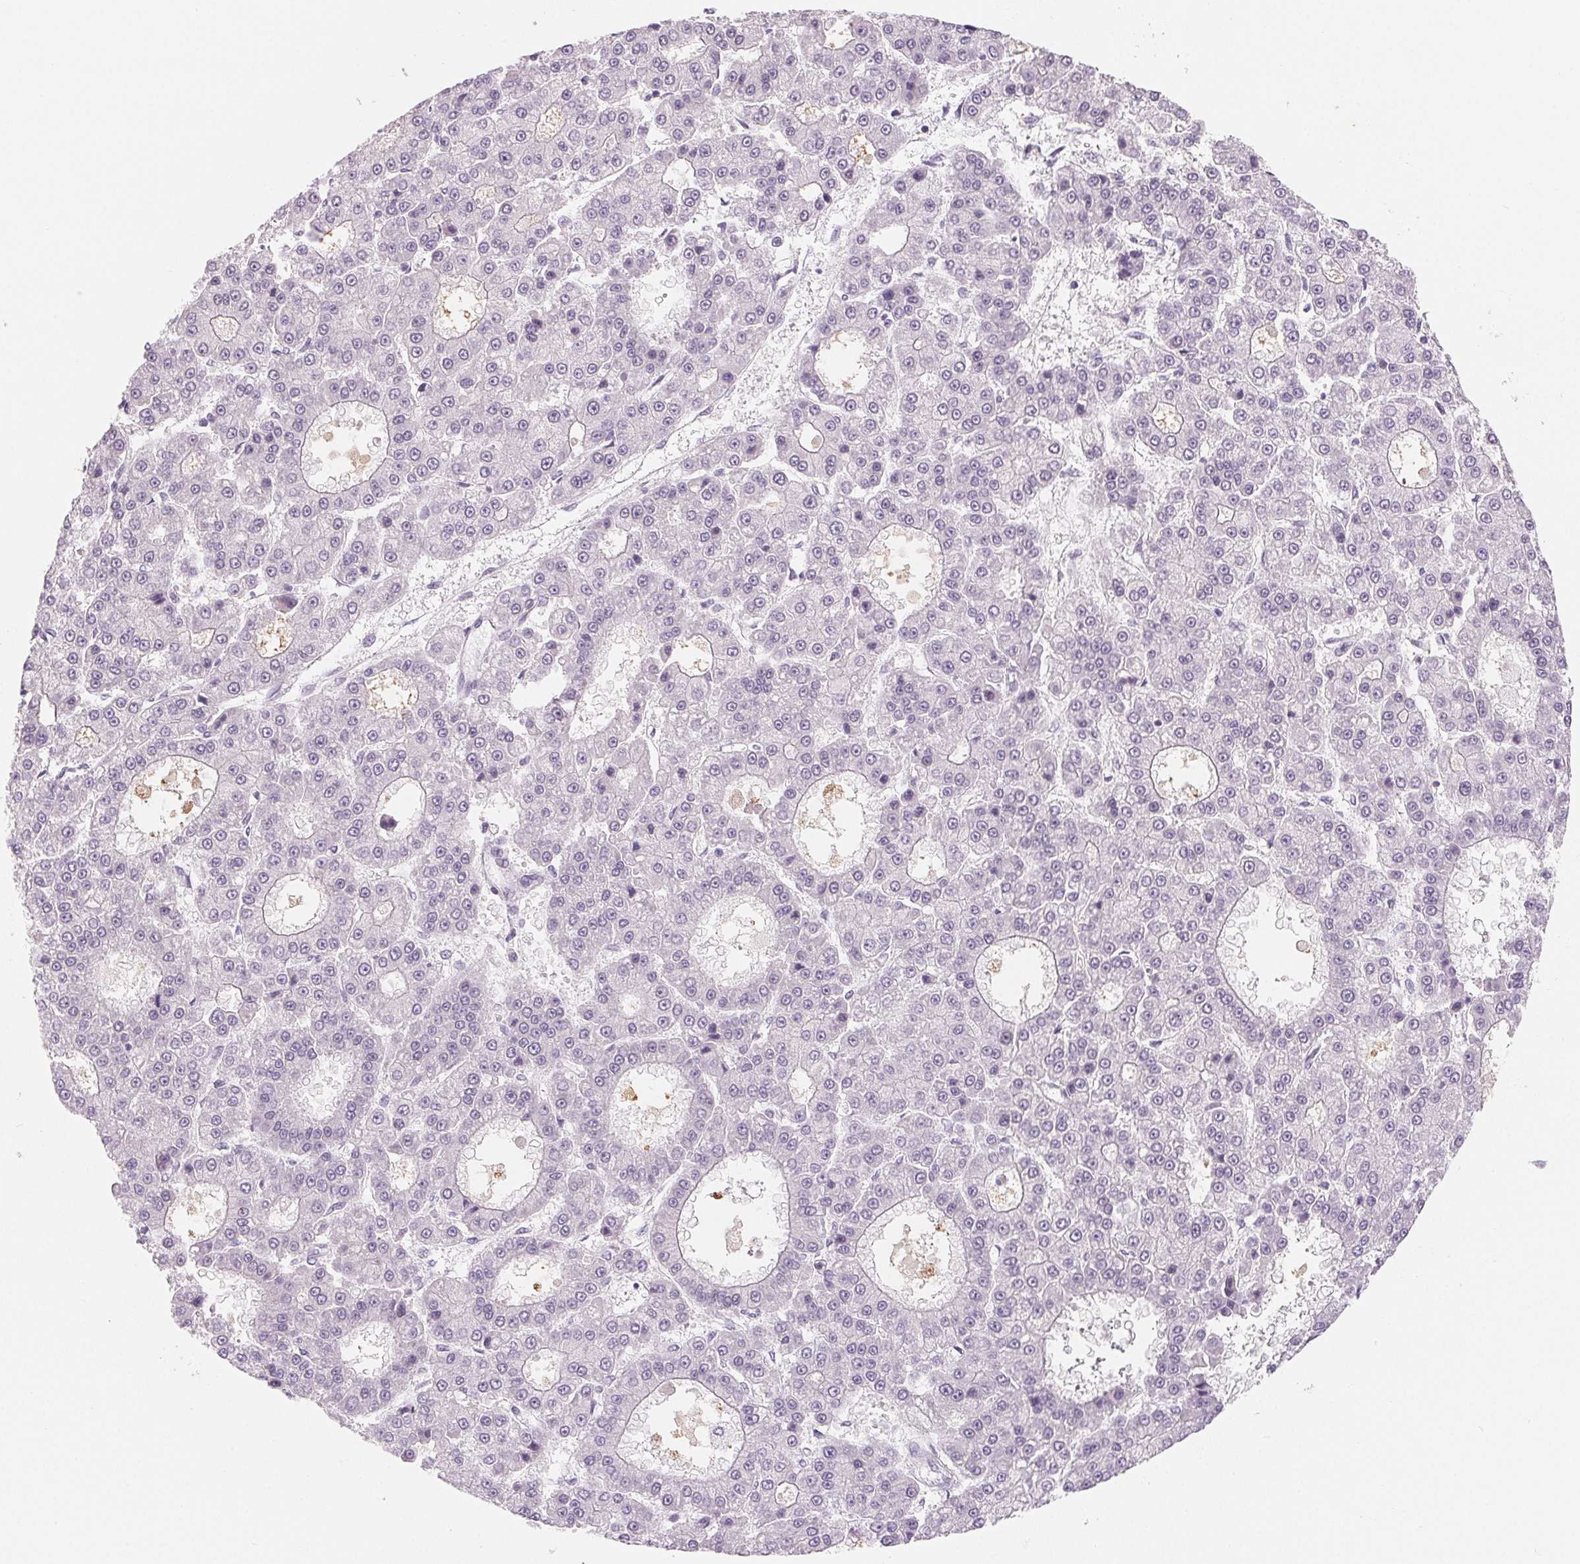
{"staining": {"intensity": "negative", "quantity": "none", "location": "none"}, "tissue": "liver cancer", "cell_type": "Tumor cells", "image_type": "cancer", "snomed": [{"axis": "morphology", "description": "Carcinoma, Hepatocellular, NOS"}, {"axis": "topography", "description": "Liver"}], "caption": "High magnification brightfield microscopy of liver cancer (hepatocellular carcinoma) stained with DAB (brown) and counterstained with hematoxylin (blue): tumor cells show no significant positivity.", "gene": "CFC1", "patient": {"sex": "male", "age": 70}}